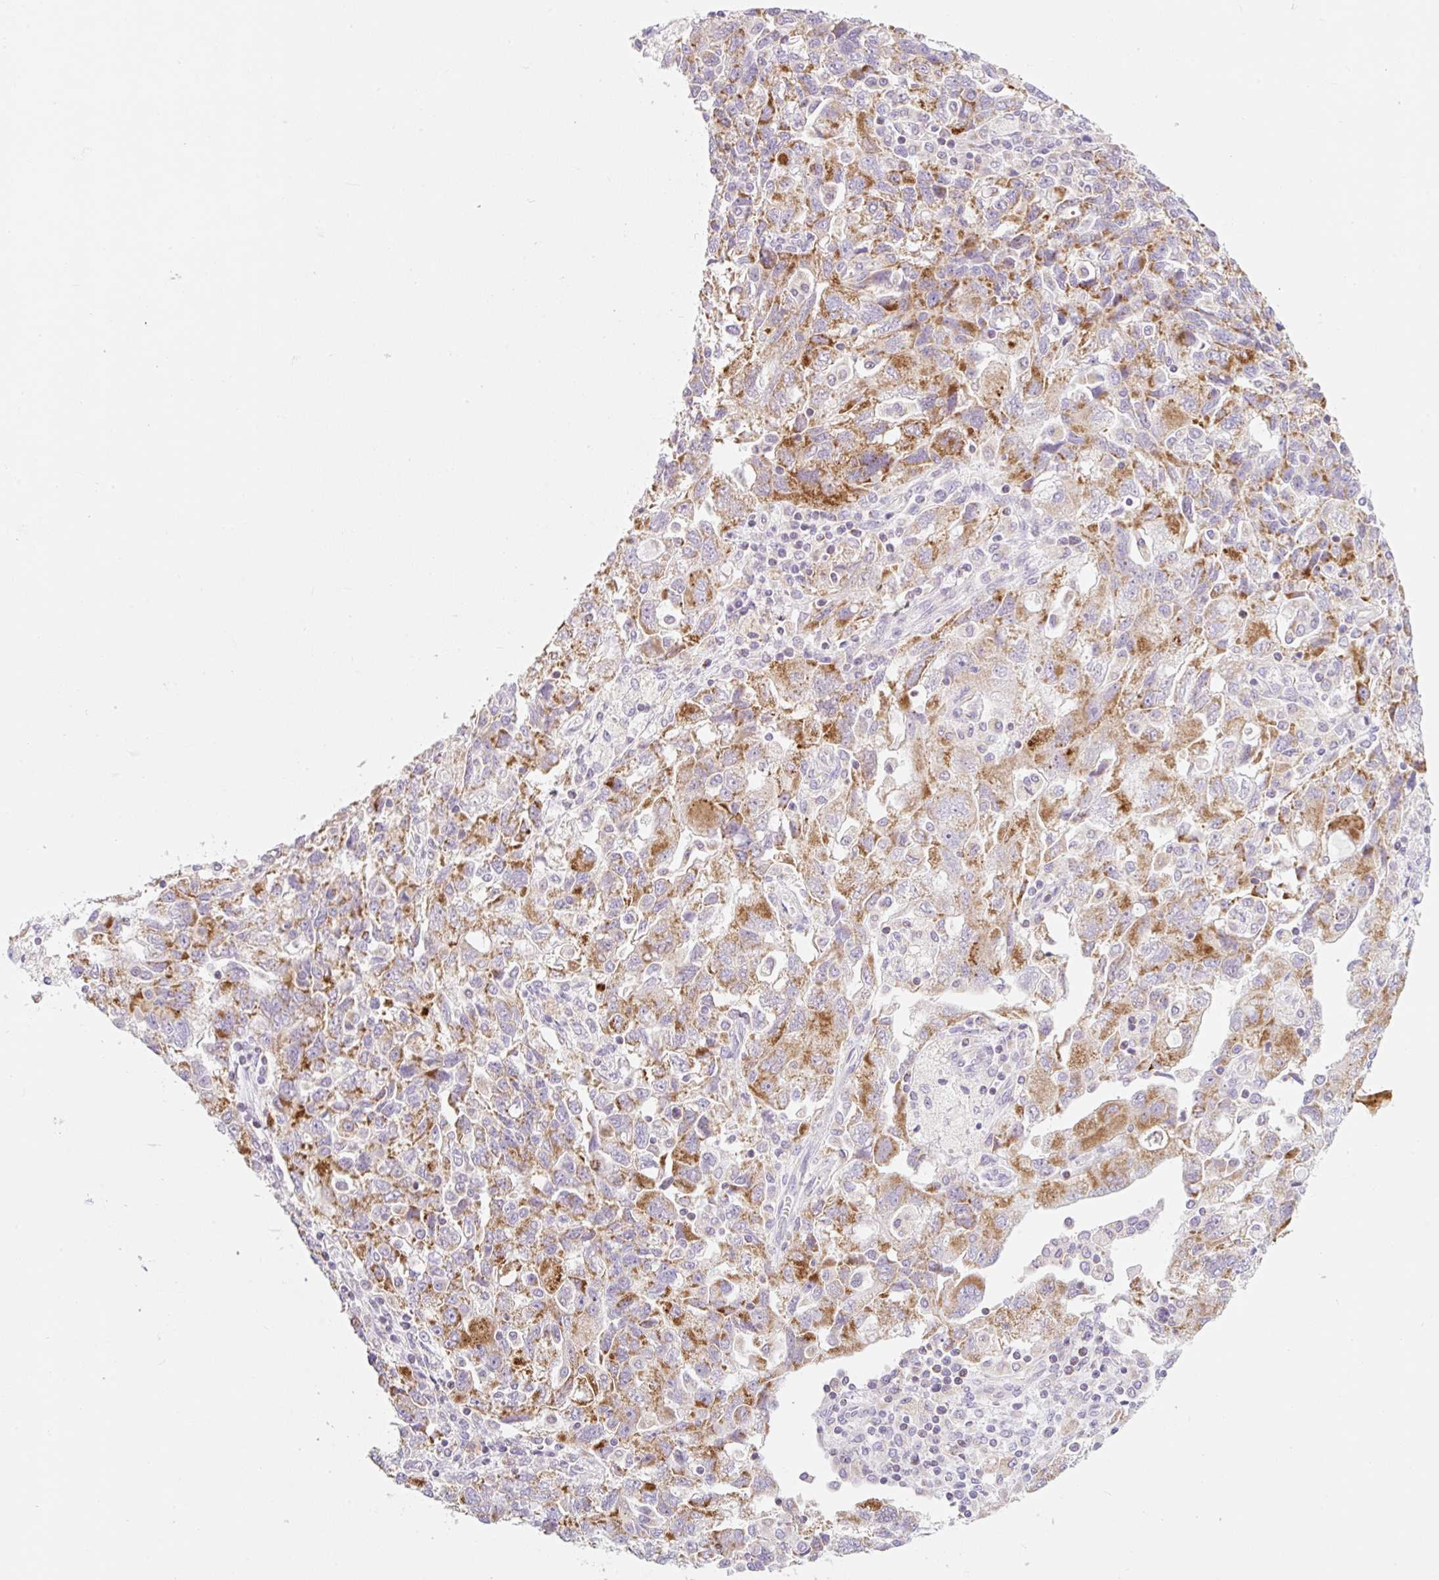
{"staining": {"intensity": "moderate", "quantity": ">75%", "location": "cytoplasmic/membranous"}, "tissue": "ovarian cancer", "cell_type": "Tumor cells", "image_type": "cancer", "snomed": [{"axis": "morphology", "description": "Carcinoma, NOS"}, {"axis": "morphology", "description": "Cystadenocarcinoma, serous, NOS"}, {"axis": "topography", "description": "Ovary"}], "caption": "Ovarian cancer (carcinoma) stained with a protein marker displays moderate staining in tumor cells.", "gene": "FOCAD", "patient": {"sex": "female", "age": 69}}